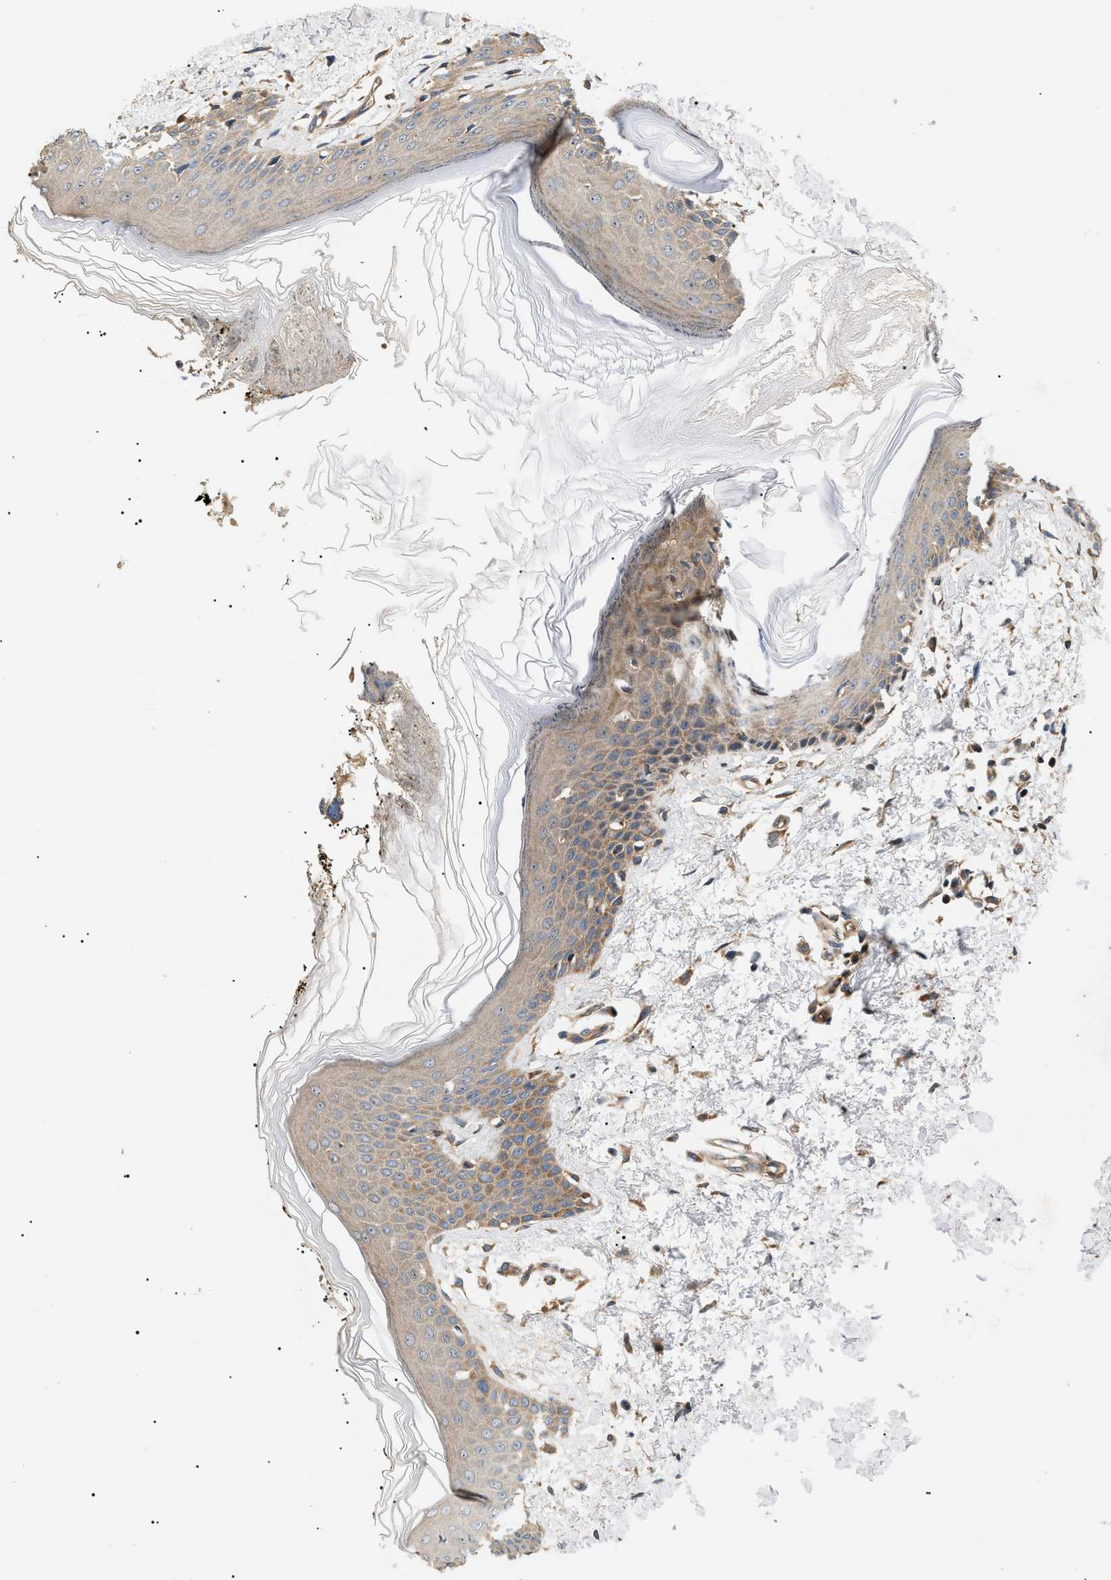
{"staining": {"intensity": "moderate", "quantity": "25%-75%", "location": "cytoplasmic/membranous"}, "tissue": "skin", "cell_type": "Fibroblasts", "image_type": "normal", "snomed": [{"axis": "morphology", "description": "Normal tissue, NOS"}, {"axis": "topography", "description": "Skin"}], "caption": "Skin stained with DAB (3,3'-diaminobenzidine) IHC displays medium levels of moderate cytoplasmic/membranous positivity in about 25%-75% of fibroblasts.", "gene": "PPM1B", "patient": {"sex": "male", "age": 53}}